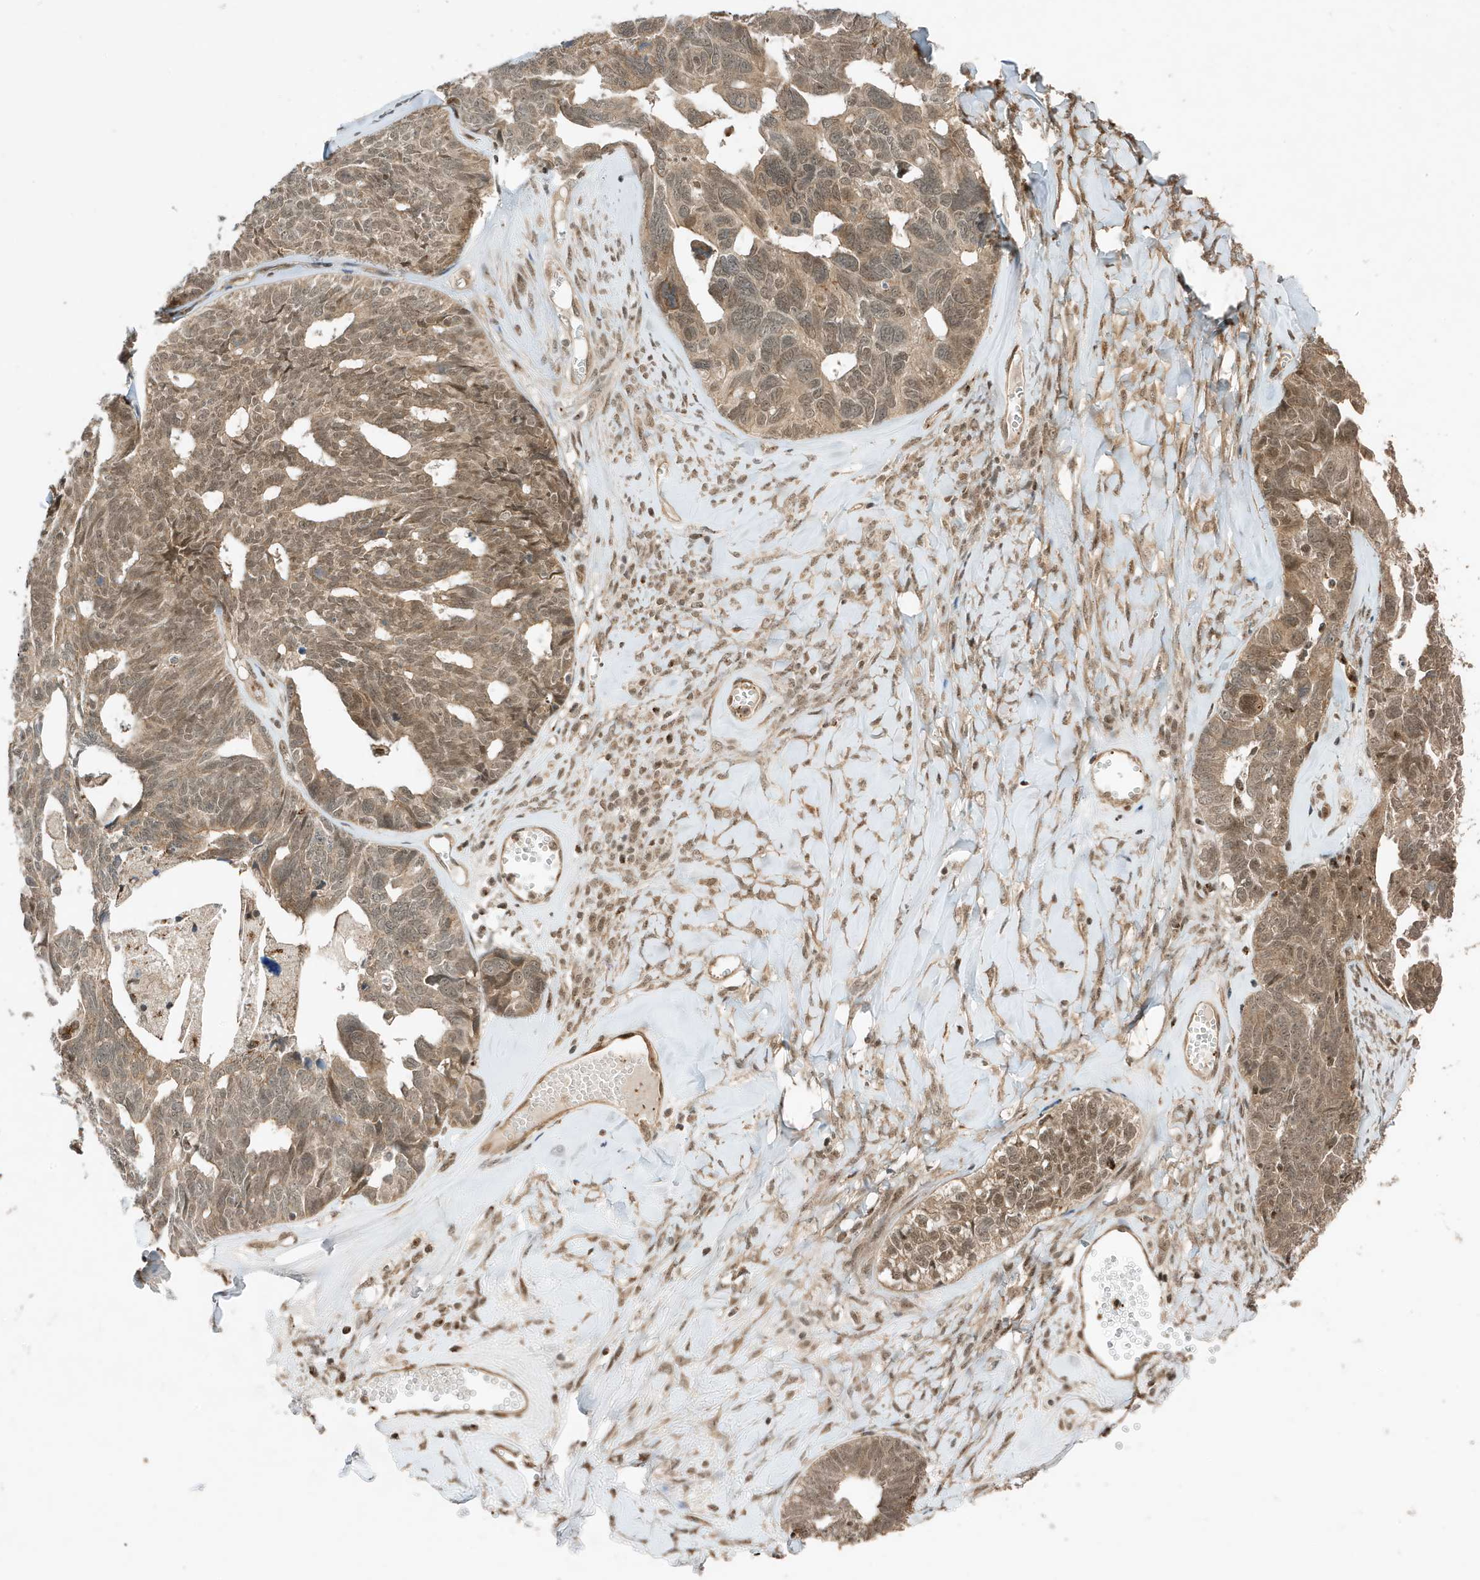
{"staining": {"intensity": "weak", "quantity": "25%-75%", "location": "cytoplasmic/membranous,nuclear"}, "tissue": "ovarian cancer", "cell_type": "Tumor cells", "image_type": "cancer", "snomed": [{"axis": "morphology", "description": "Cystadenocarcinoma, serous, NOS"}, {"axis": "topography", "description": "Ovary"}], "caption": "Serous cystadenocarcinoma (ovarian) stained for a protein demonstrates weak cytoplasmic/membranous and nuclear positivity in tumor cells.", "gene": "MAST3", "patient": {"sex": "female", "age": 79}}